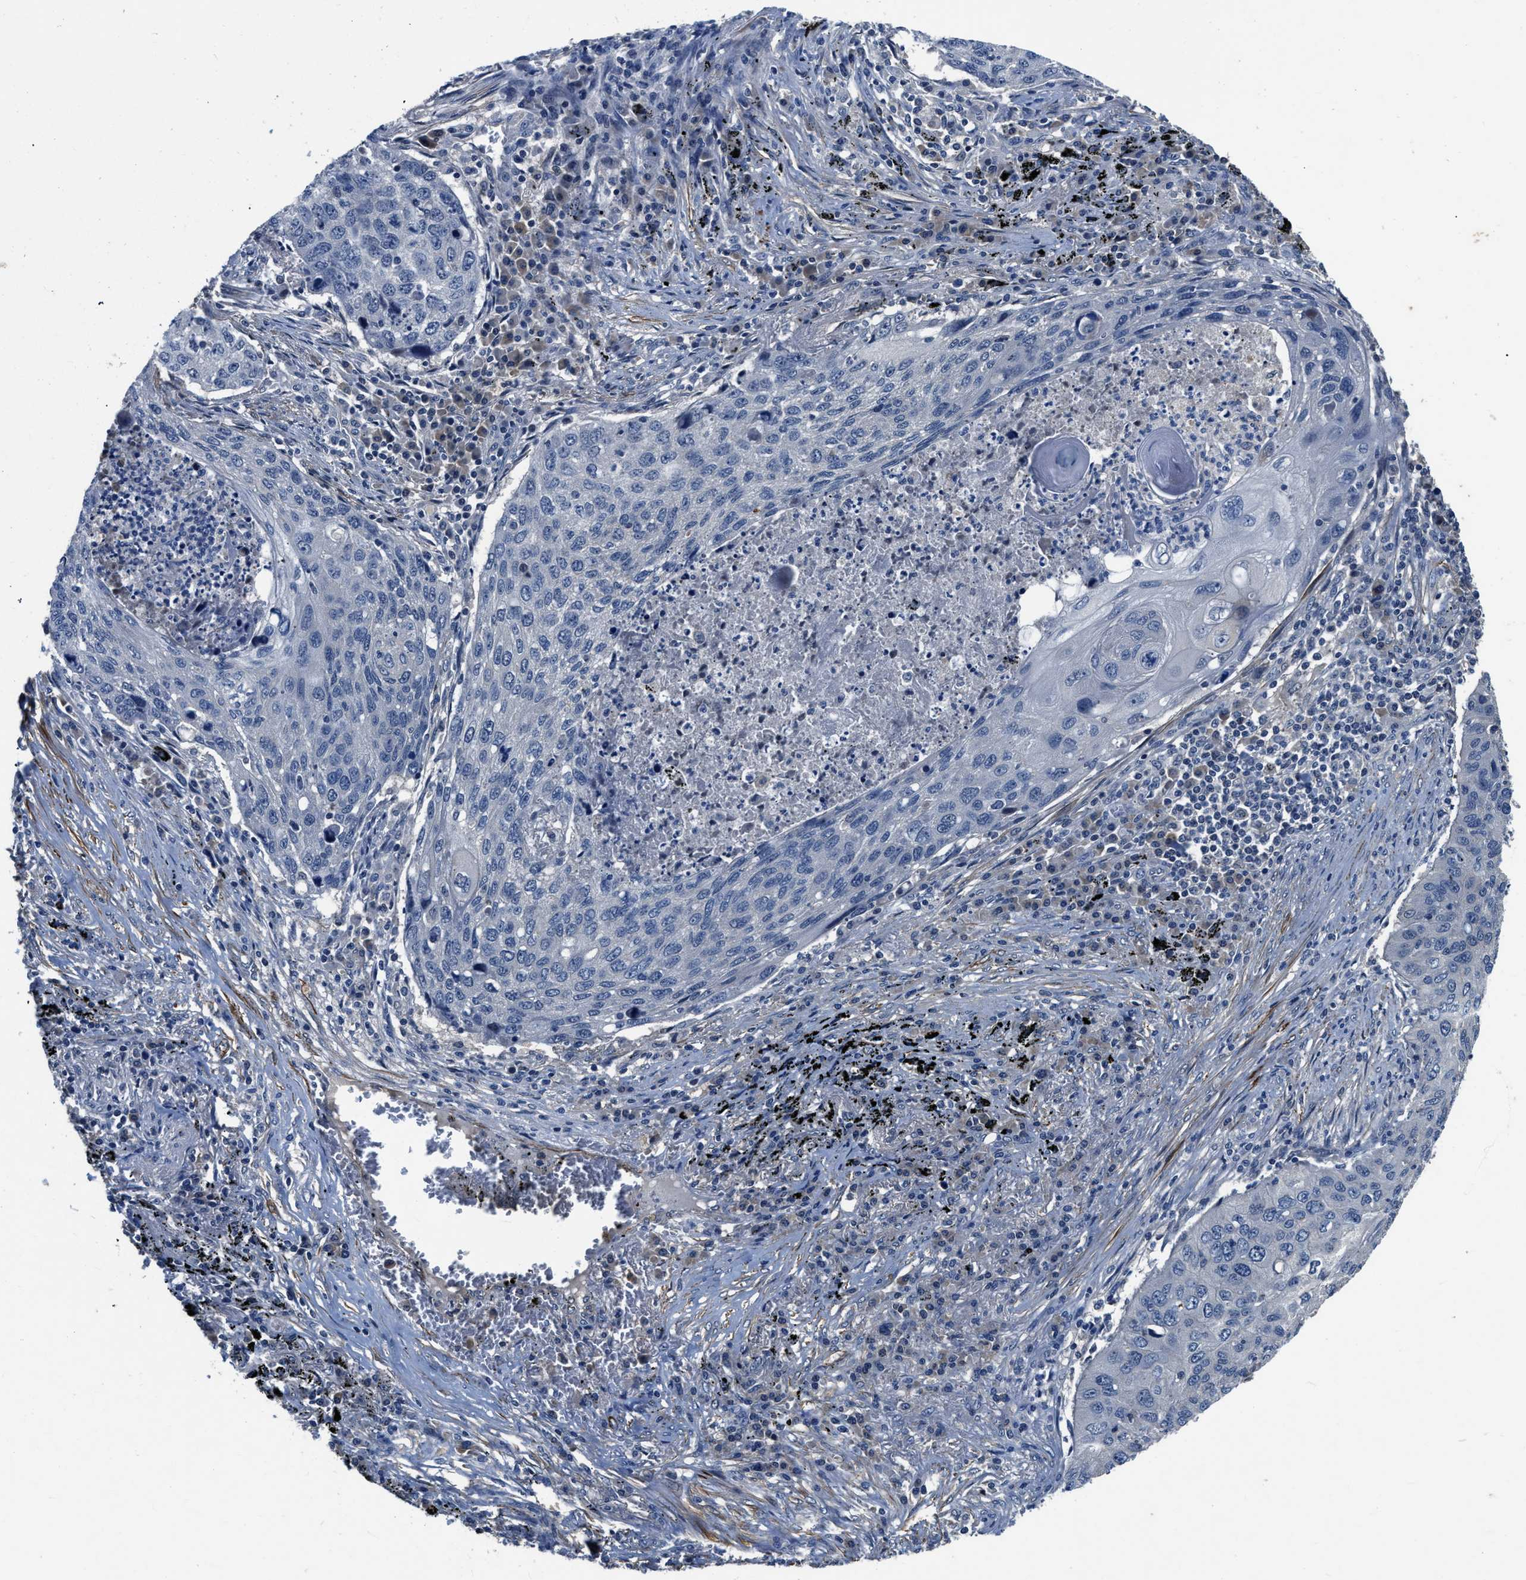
{"staining": {"intensity": "negative", "quantity": "none", "location": "none"}, "tissue": "lung cancer", "cell_type": "Tumor cells", "image_type": "cancer", "snomed": [{"axis": "morphology", "description": "Squamous cell carcinoma, NOS"}, {"axis": "topography", "description": "Lung"}], "caption": "Protein analysis of lung squamous cell carcinoma displays no significant positivity in tumor cells. Nuclei are stained in blue.", "gene": "LANCL2", "patient": {"sex": "female", "age": 63}}